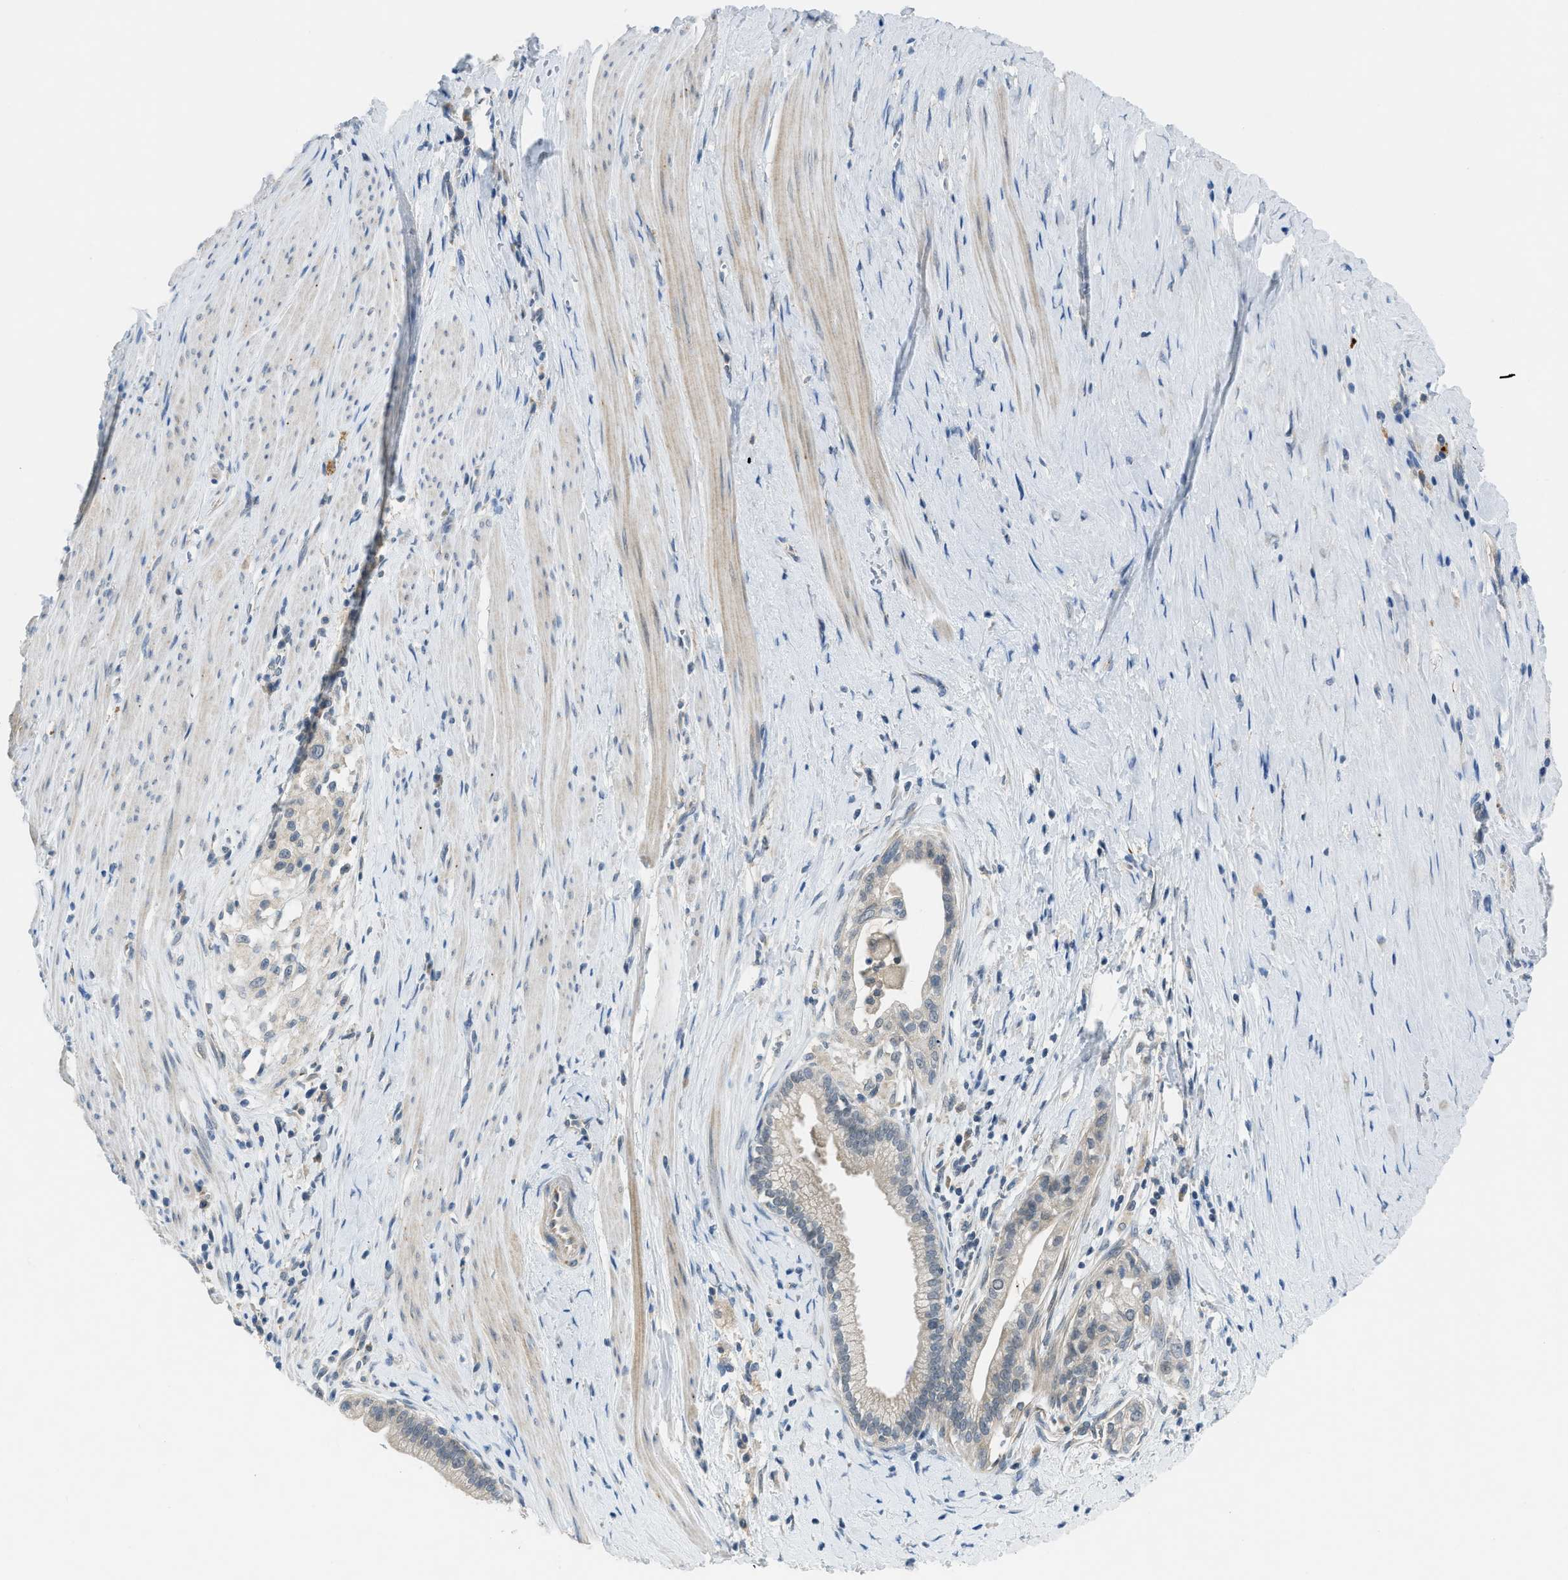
{"staining": {"intensity": "weak", "quantity": ">75%", "location": "cytoplasmic/membranous"}, "tissue": "pancreatic cancer", "cell_type": "Tumor cells", "image_type": "cancer", "snomed": [{"axis": "morphology", "description": "Adenocarcinoma, NOS"}, {"axis": "topography", "description": "Pancreas"}], "caption": "Weak cytoplasmic/membranous protein expression is present in about >75% of tumor cells in pancreatic cancer.", "gene": "PDE7A", "patient": {"sex": "male", "age": 69}}